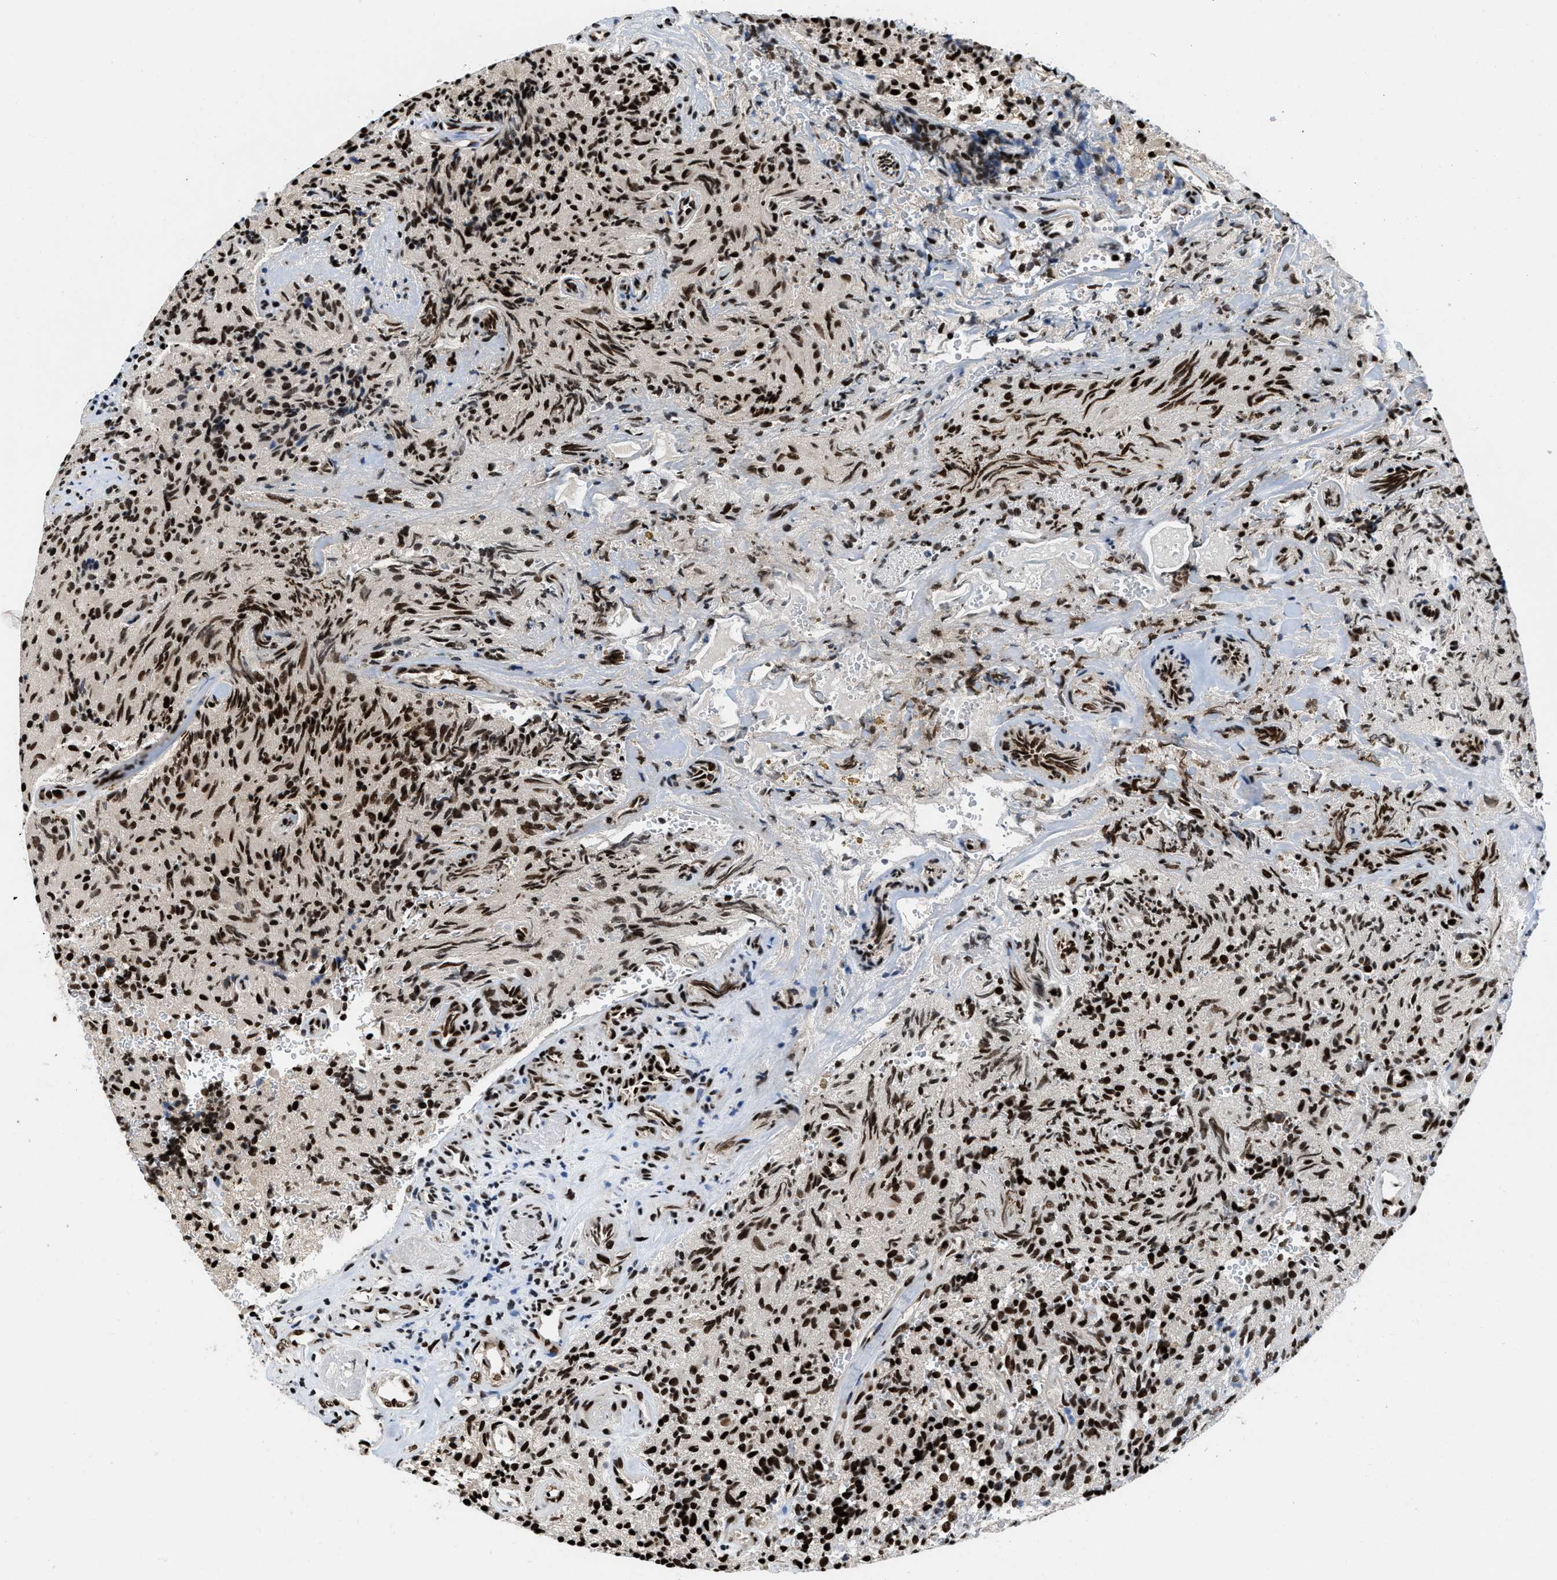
{"staining": {"intensity": "strong", "quantity": ">75%", "location": "nuclear"}, "tissue": "glioma", "cell_type": "Tumor cells", "image_type": "cancer", "snomed": [{"axis": "morphology", "description": "Glioma, malignant, High grade"}, {"axis": "topography", "description": "Brain"}], "caption": "This is a photomicrograph of immunohistochemistry (IHC) staining of high-grade glioma (malignant), which shows strong expression in the nuclear of tumor cells.", "gene": "SAFB", "patient": {"sex": "male", "age": 71}}